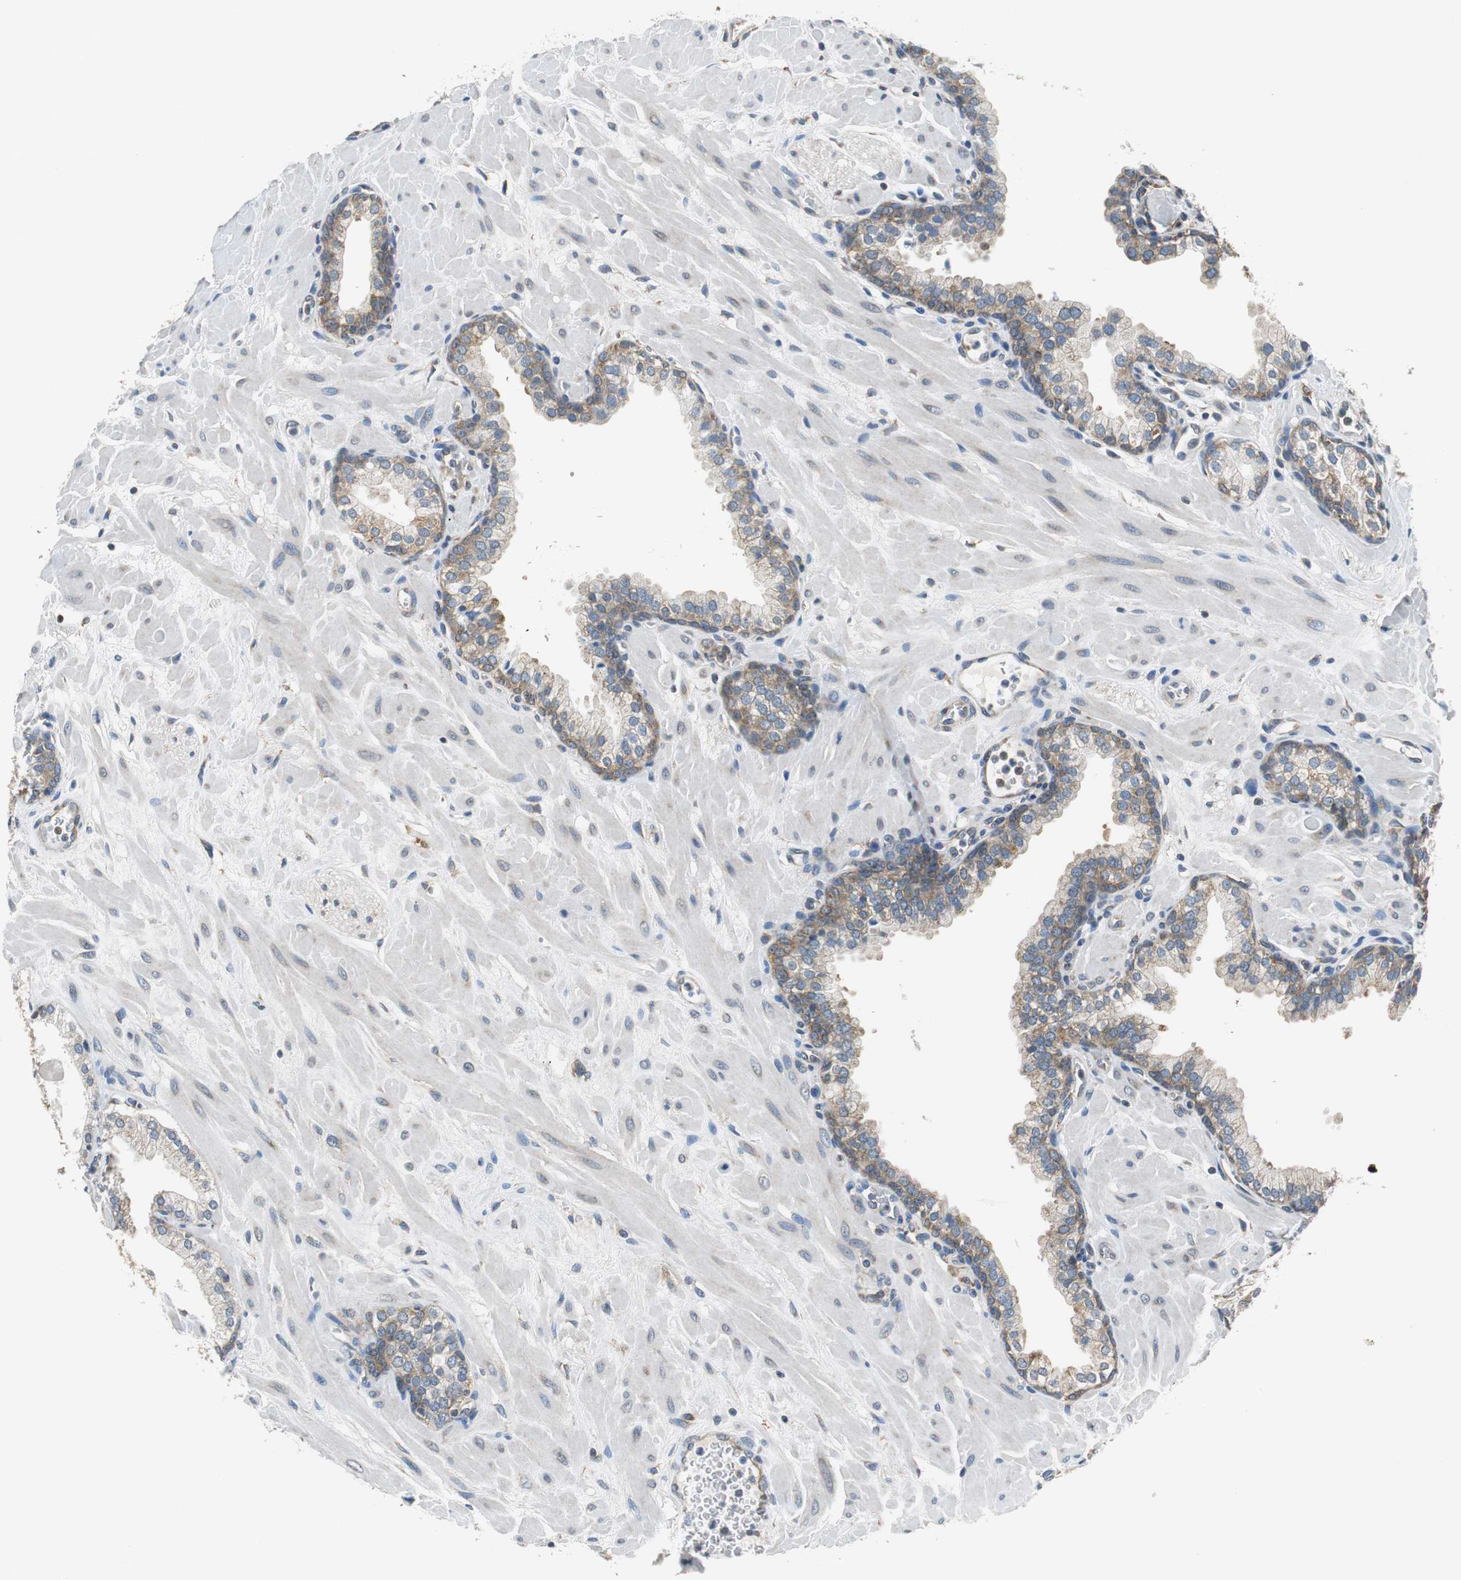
{"staining": {"intensity": "moderate", "quantity": ">75%", "location": "cytoplasmic/membranous"}, "tissue": "prostate", "cell_type": "Glandular cells", "image_type": "normal", "snomed": [{"axis": "morphology", "description": "Normal tissue, NOS"}, {"axis": "topography", "description": "Prostate"}], "caption": "Immunohistochemistry (IHC) staining of benign prostate, which displays medium levels of moderate cytoplasmic/membranous positivity in about >75% of glandular cells indicating moderate cytoplasmic/membranous protein expression. The staining was performed using DAB (3,3'-diaminobenzidine) (brown) for protein detection and nuclei were counterstained in hematoxylin (blue).", "gene": "CNOT3", "patient": {"sex": "male", "age": 60}}